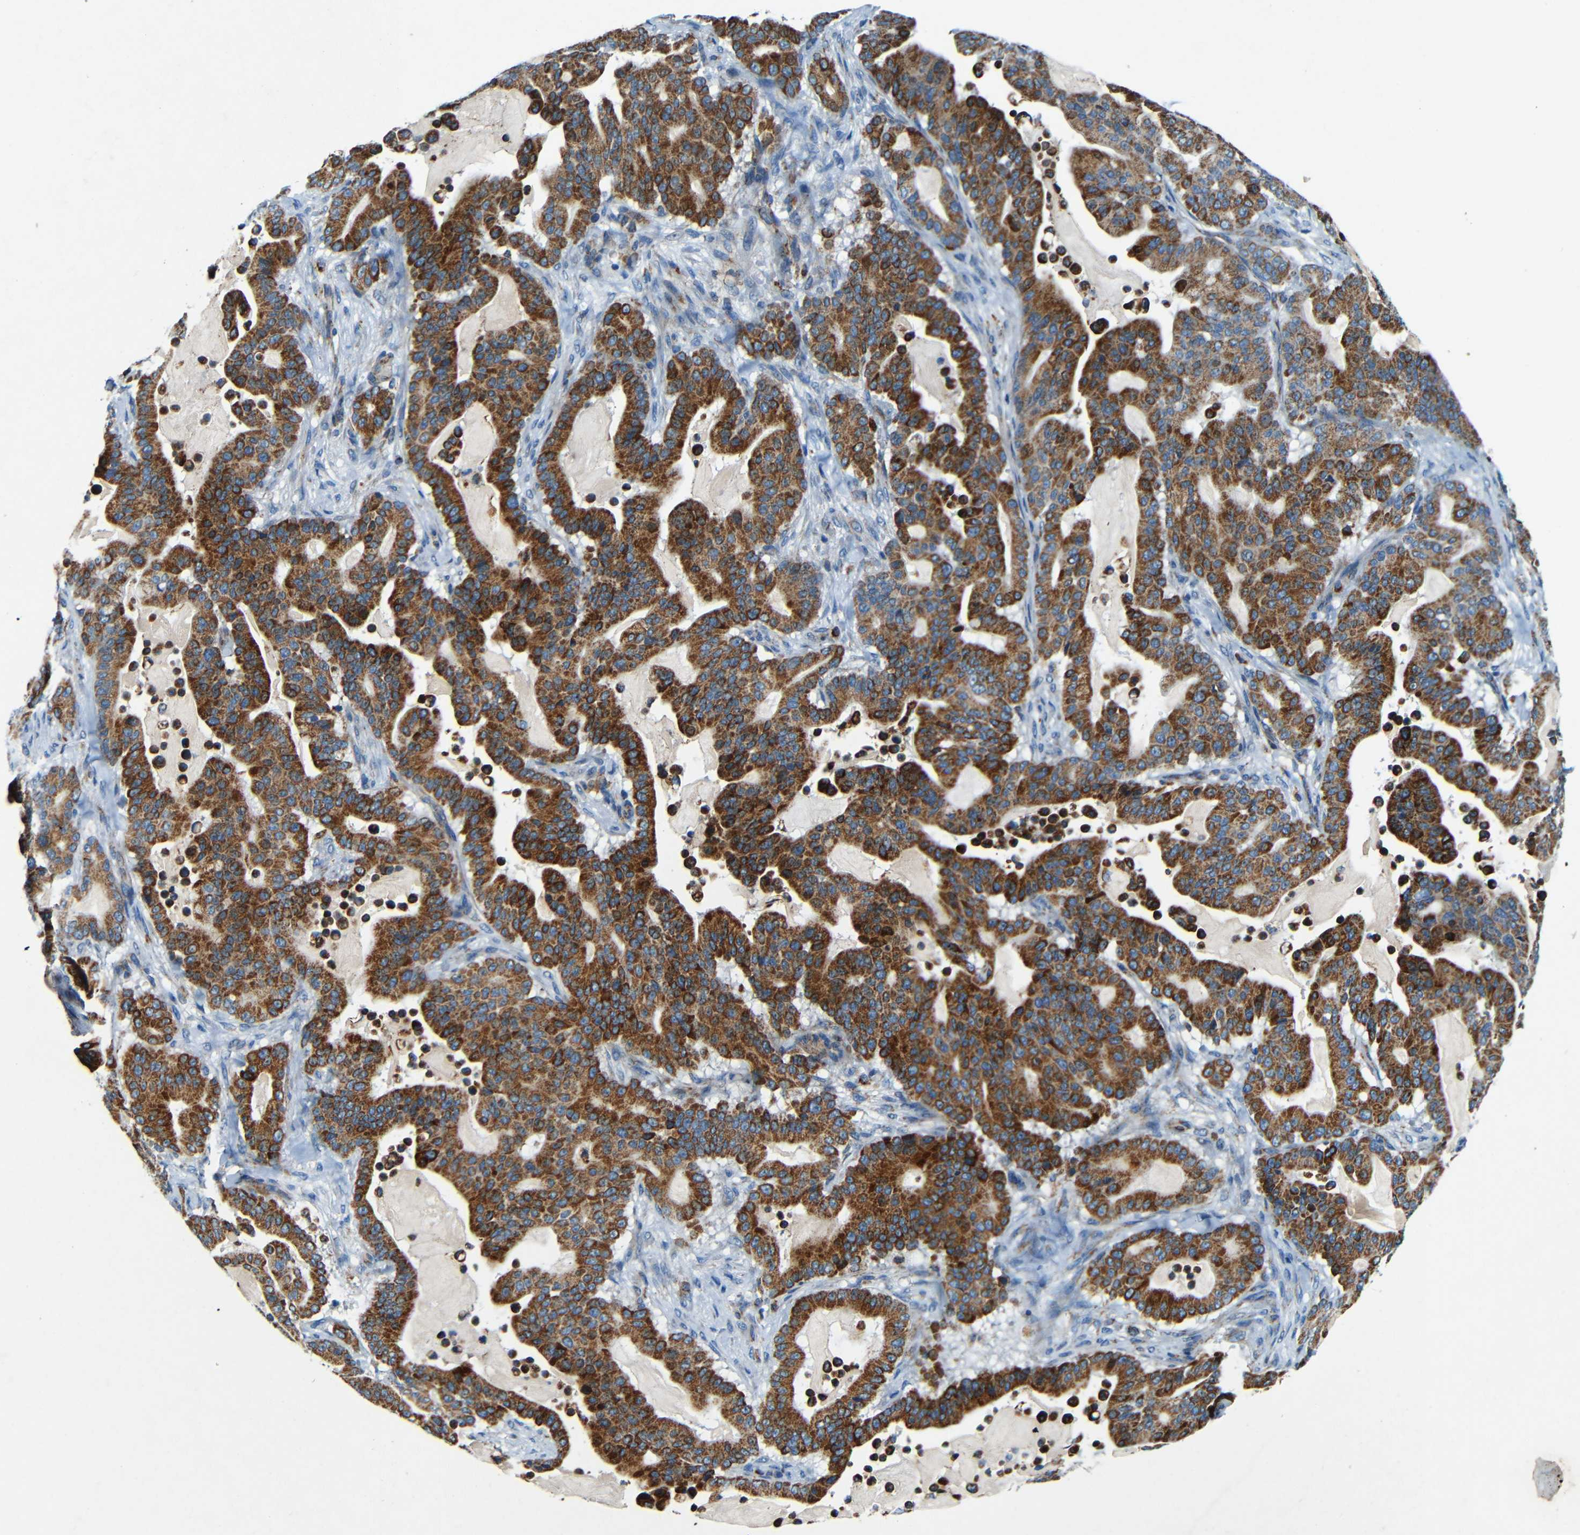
{"staining": {"intensity": "strong", "quantity": ">75%", "location": "cytoplasmic/membranous"}, "tissue": "pancreatic cancer", "cell_type": "Tumor cells", "image_type": "cancer", "snomed": [{"axis": "morphology", "description": "Adenocarcinoma, NOS"}, {"axis": "topography", "description": "Pancreas"}], "caption": "The micrograph reveals staining of pancreatic cancer, revealing strong cytoplasmic/membranous protein positivity (brown color) within tumor cells.", "gene": "WSCD2", "patient": {"sex": "male", "age": 63}}